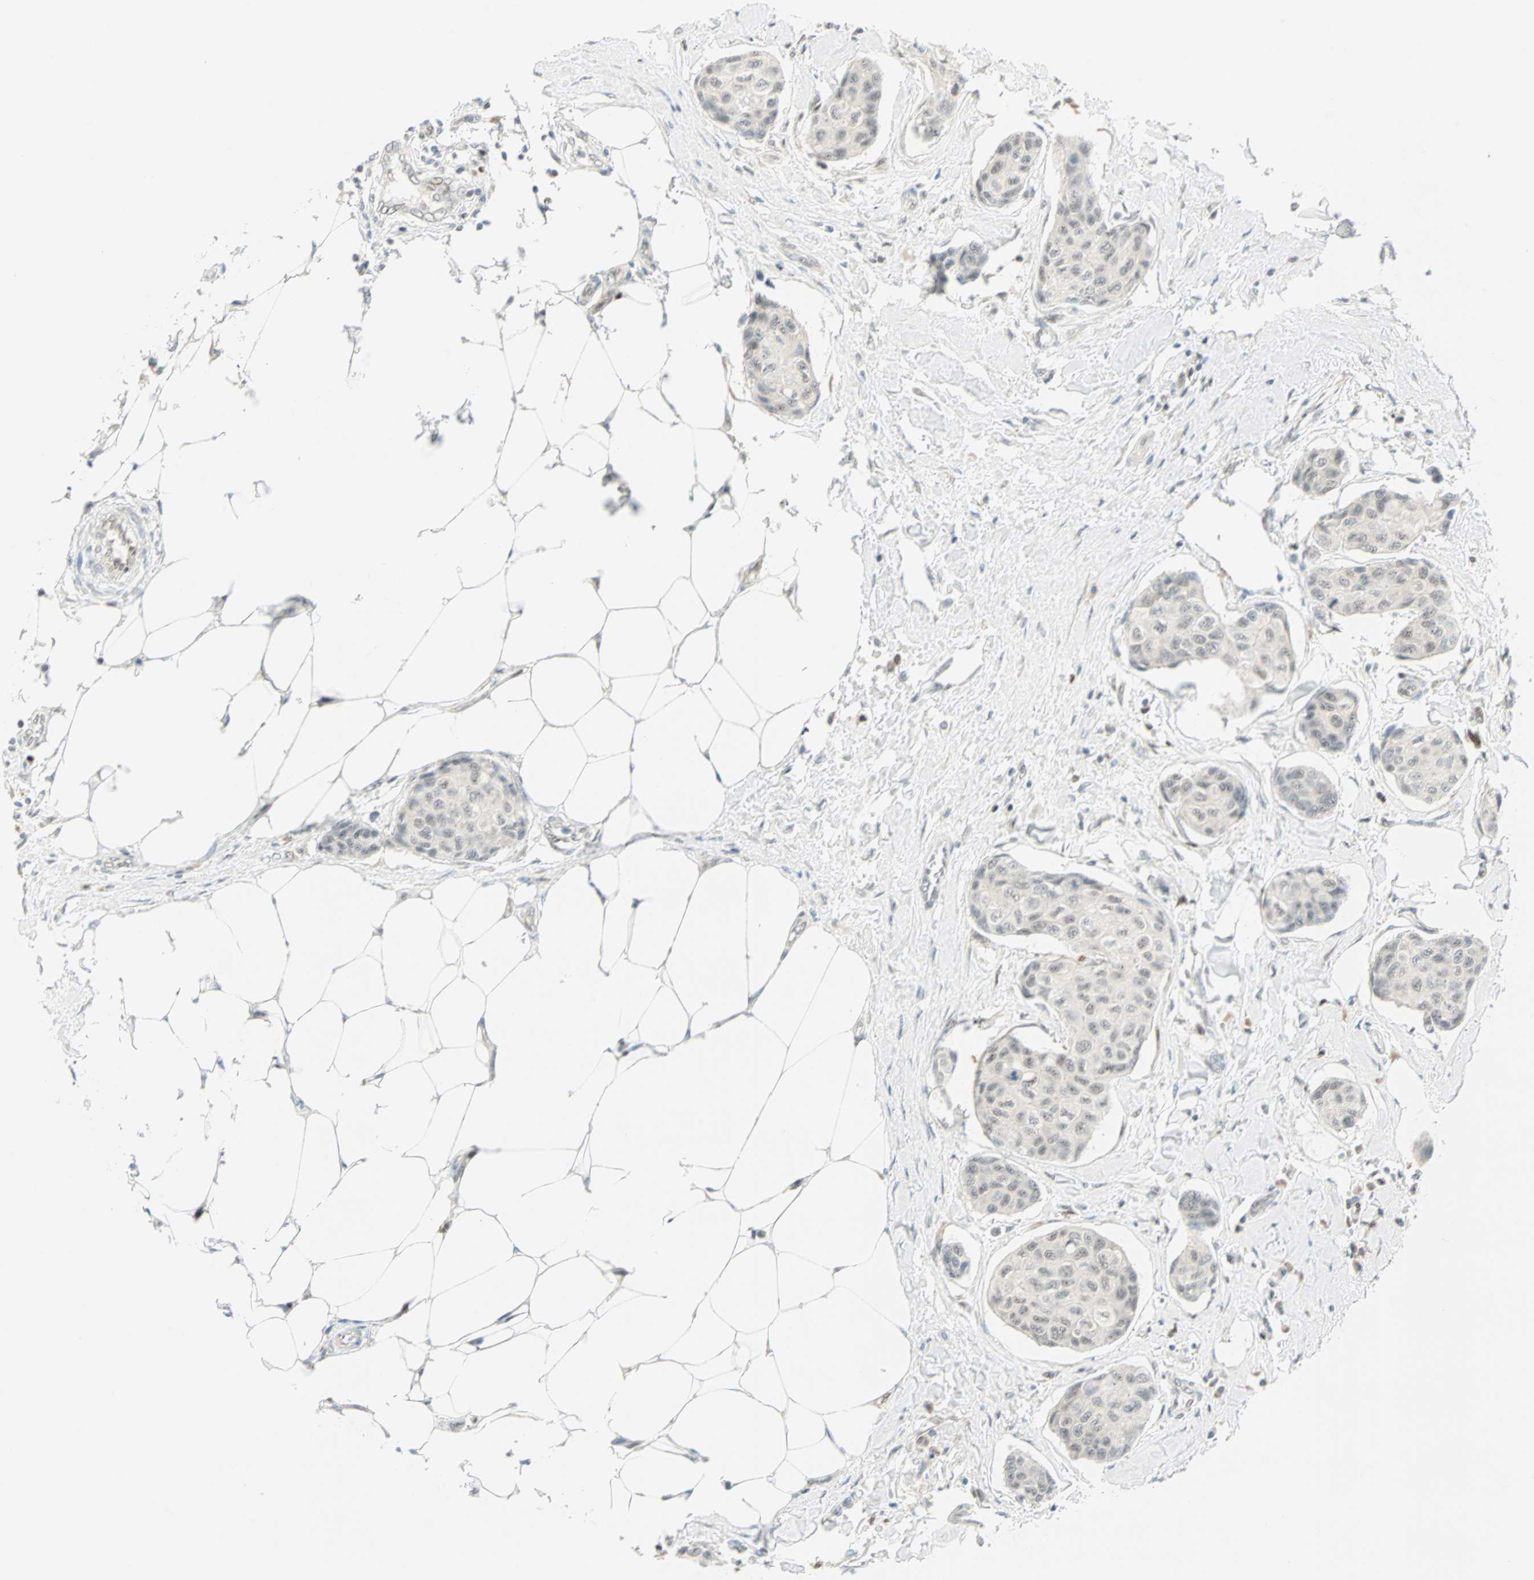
{"staining": {"intensity": "negative", "quantity": "none", "location": "none"}, "tissue": "breast cancer", "cell_type": "Tumor cells", "image_type": "cancer", "snomed": [{"axis": "morphology", "description": "Duct carcinoma"}, {"axis": "topography", "description": "Breast"}], "caption": "Immunohistochemical staining of human breast invasive ductal carcinoma shows no significant positivity in tumor cells. Nuclei are stained in blue.", "gene": "MSX2", "patient": {"sex": "female", "age": 80}}